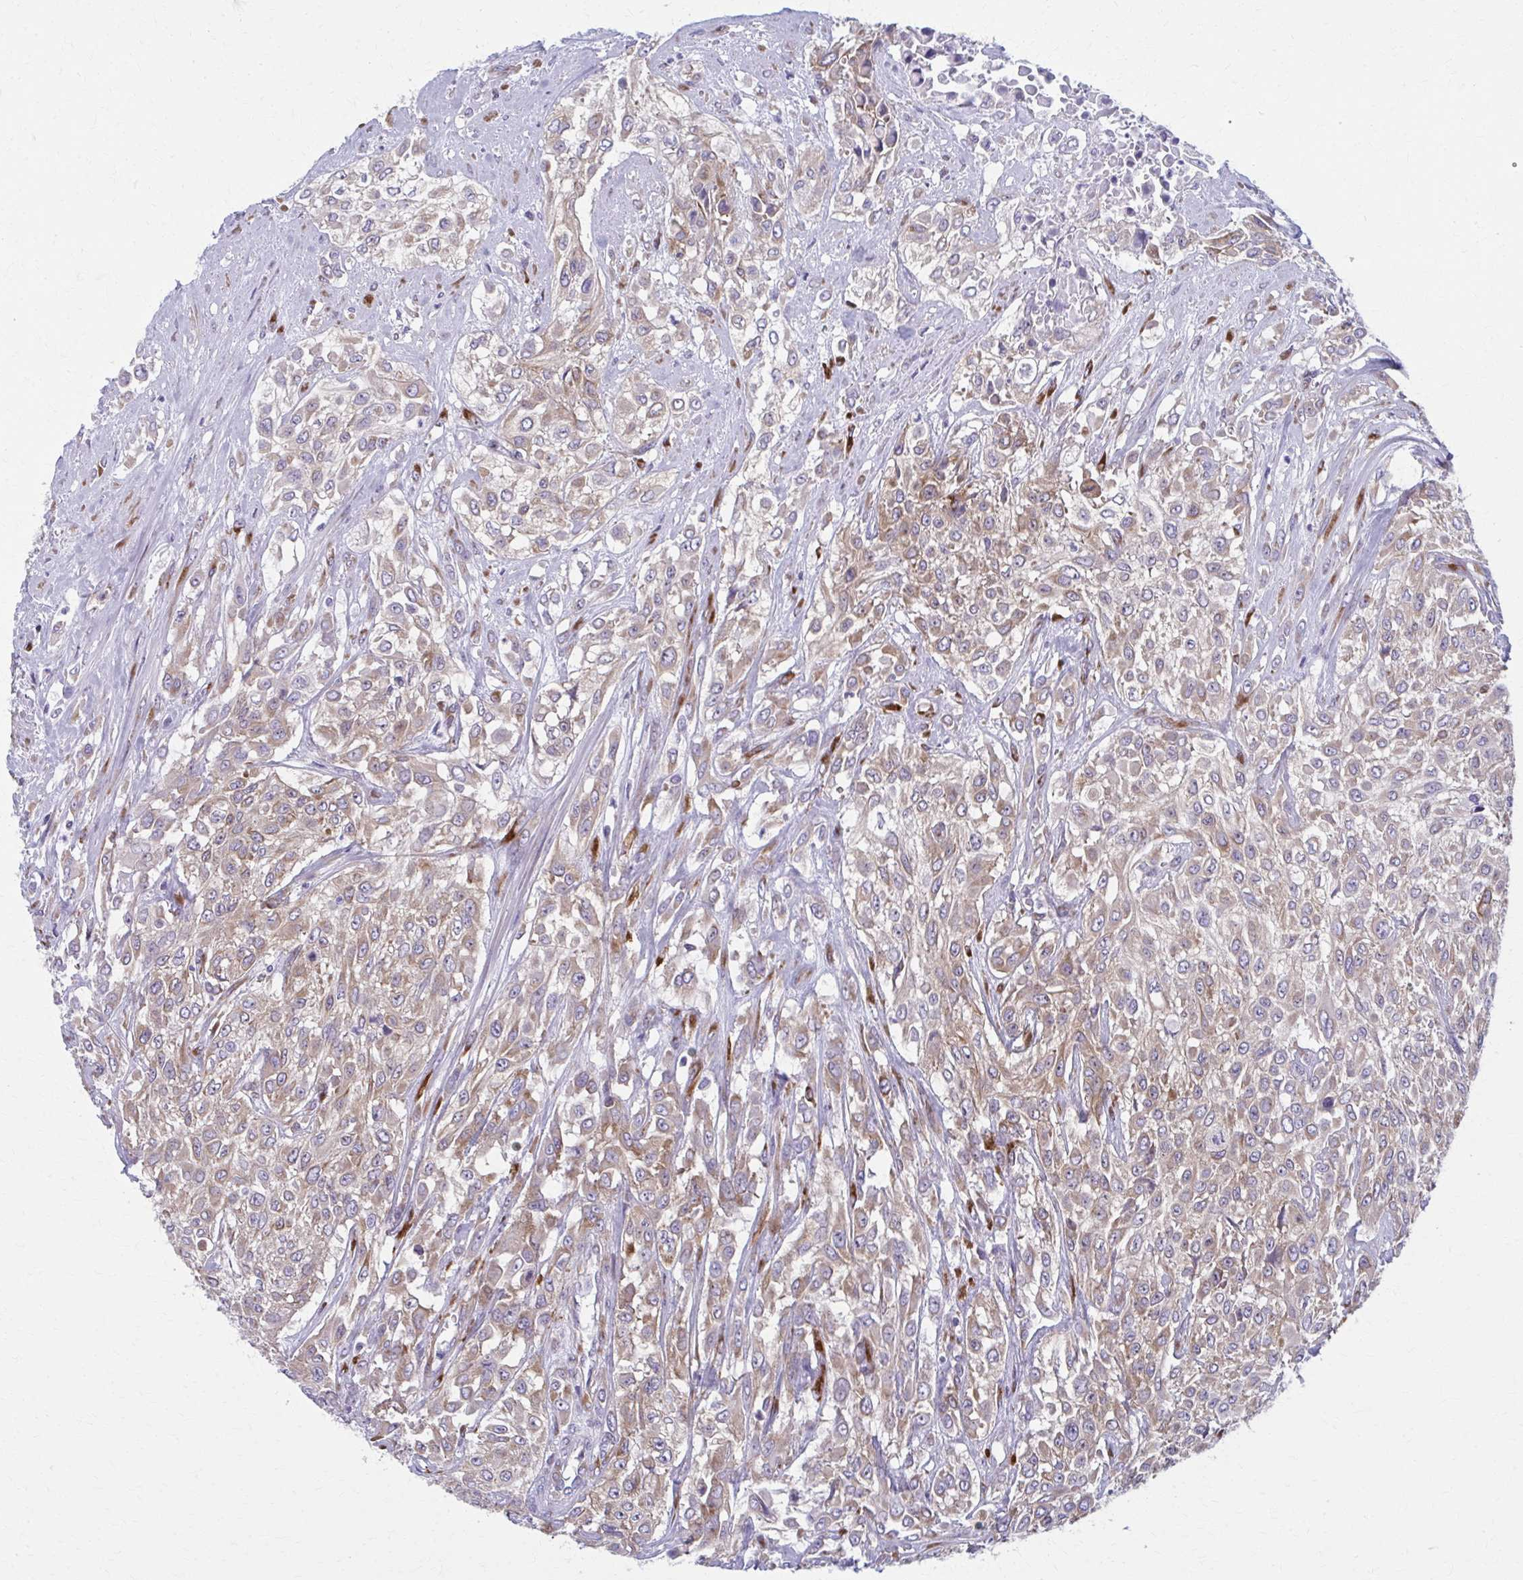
{"staining": {"intensity": "moderate", "quantity": ">75%", "location": "cytoplasmic/membranous"}, "tissue": "urothelial cancer", "cell_type": "Tumor cells", "image_type": "cancer", "snomed": [{"axis": "morphology", "description": "Urothelial carcinoma, High grade"}, {"axis": "topography", "description": "Urinary bladder"}], "caption": "Protein expression analysis of urothelial cancer shows moderate cytoplasmic/membranous staining in approximately >75% of tumor cells.", "gene": "SPATS2L", "patient": {"sex": "male", "age": 57}}